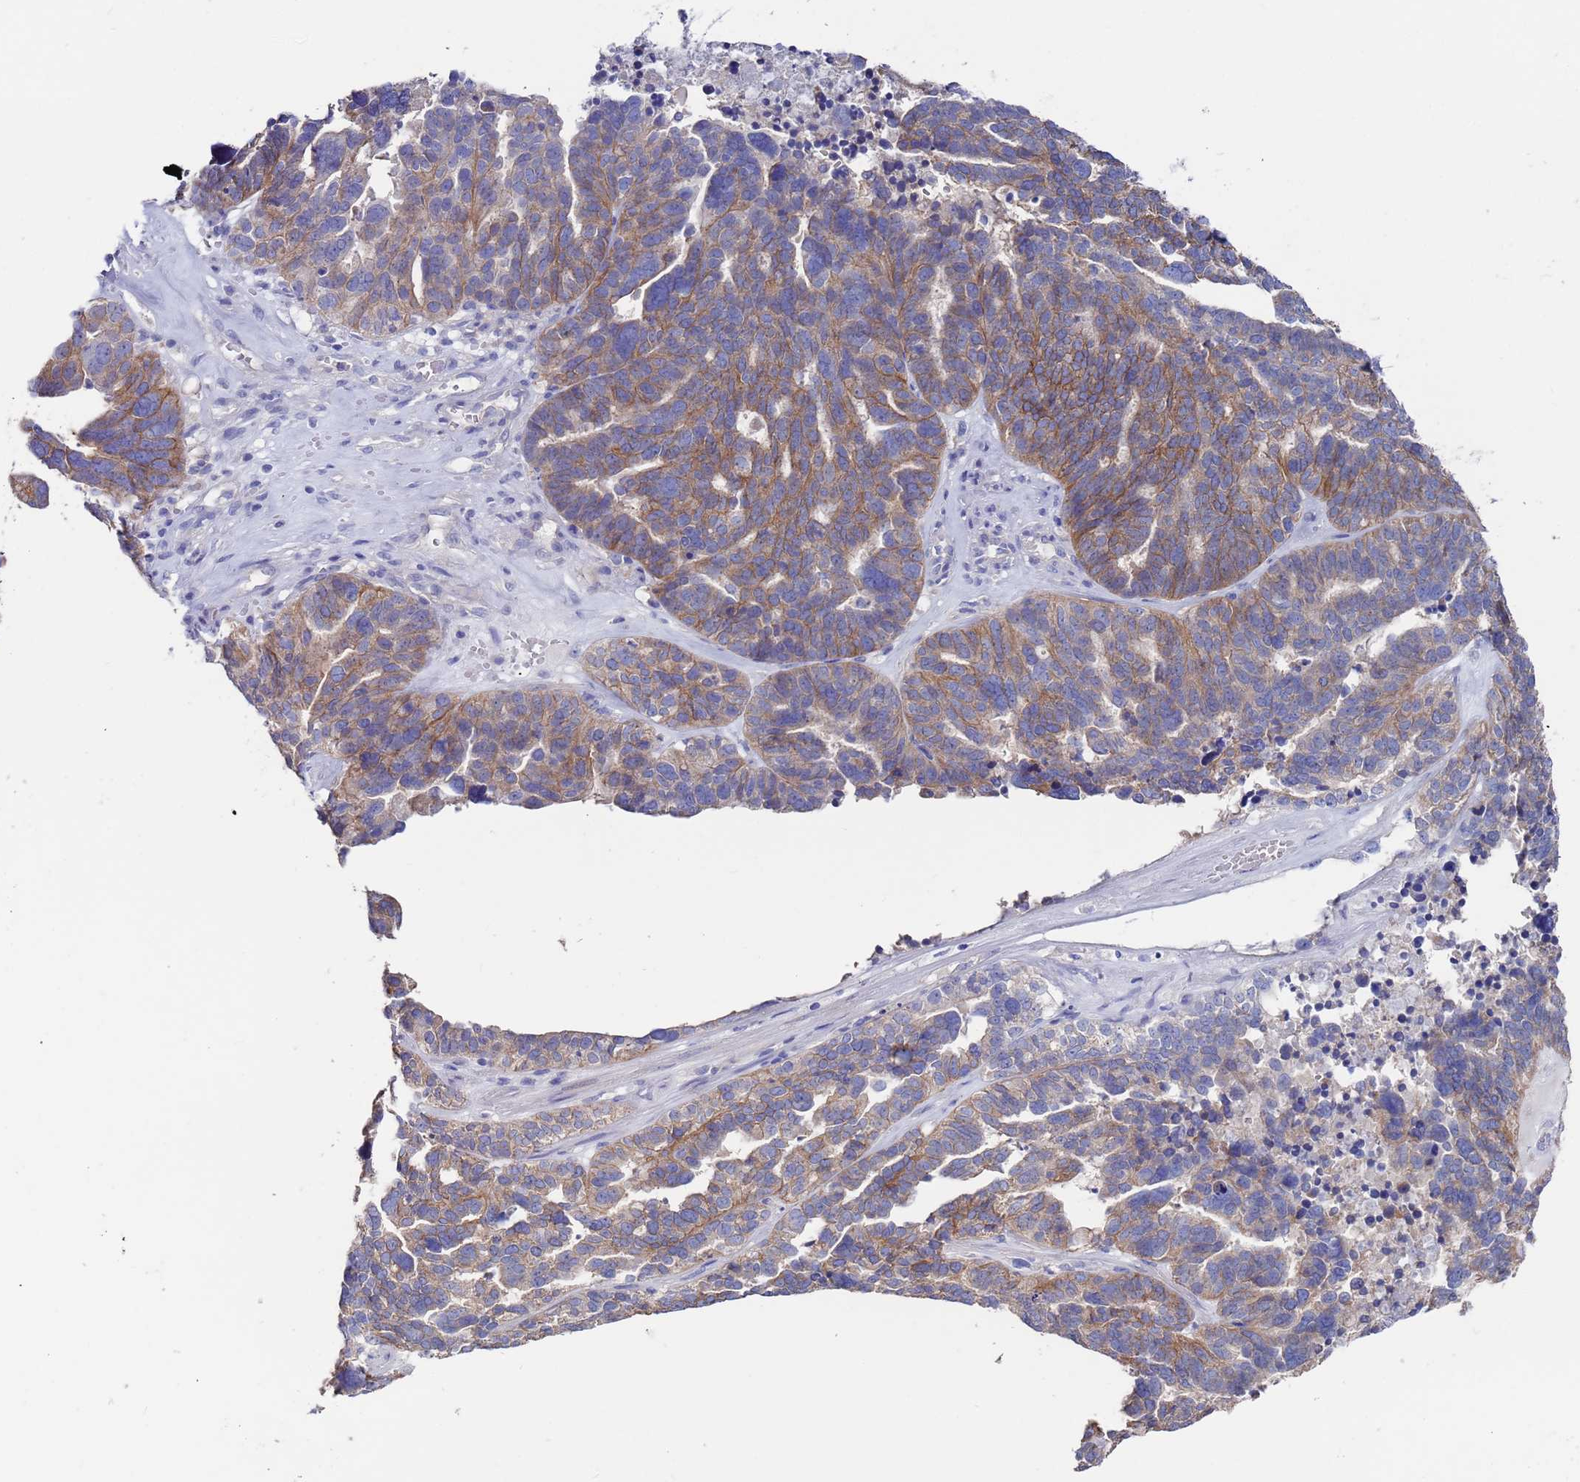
{"staining": {"intensity": "moderate", "quantity": "25%-75%", "location": "cytoplasmic/membranous"}, "tissue": "ovarian cancer", "cell_type": "Tumor cells", "image_type": "cancer", "snomed": [{"axis": "morphology", "description": "Cystadenocarcinoma, serous, NOS"}, {"axis": "topography", "description": "Ovary"}], "caption": "A photomicrograph of serous cystadenocarcinoma (ovarian) stained for a protein demonstrates moderate cytoplasmic/membranous brown staining in tumor cells.", "gene": "KRTCAP3", "patient": {"sex": "female", "age": 59}}